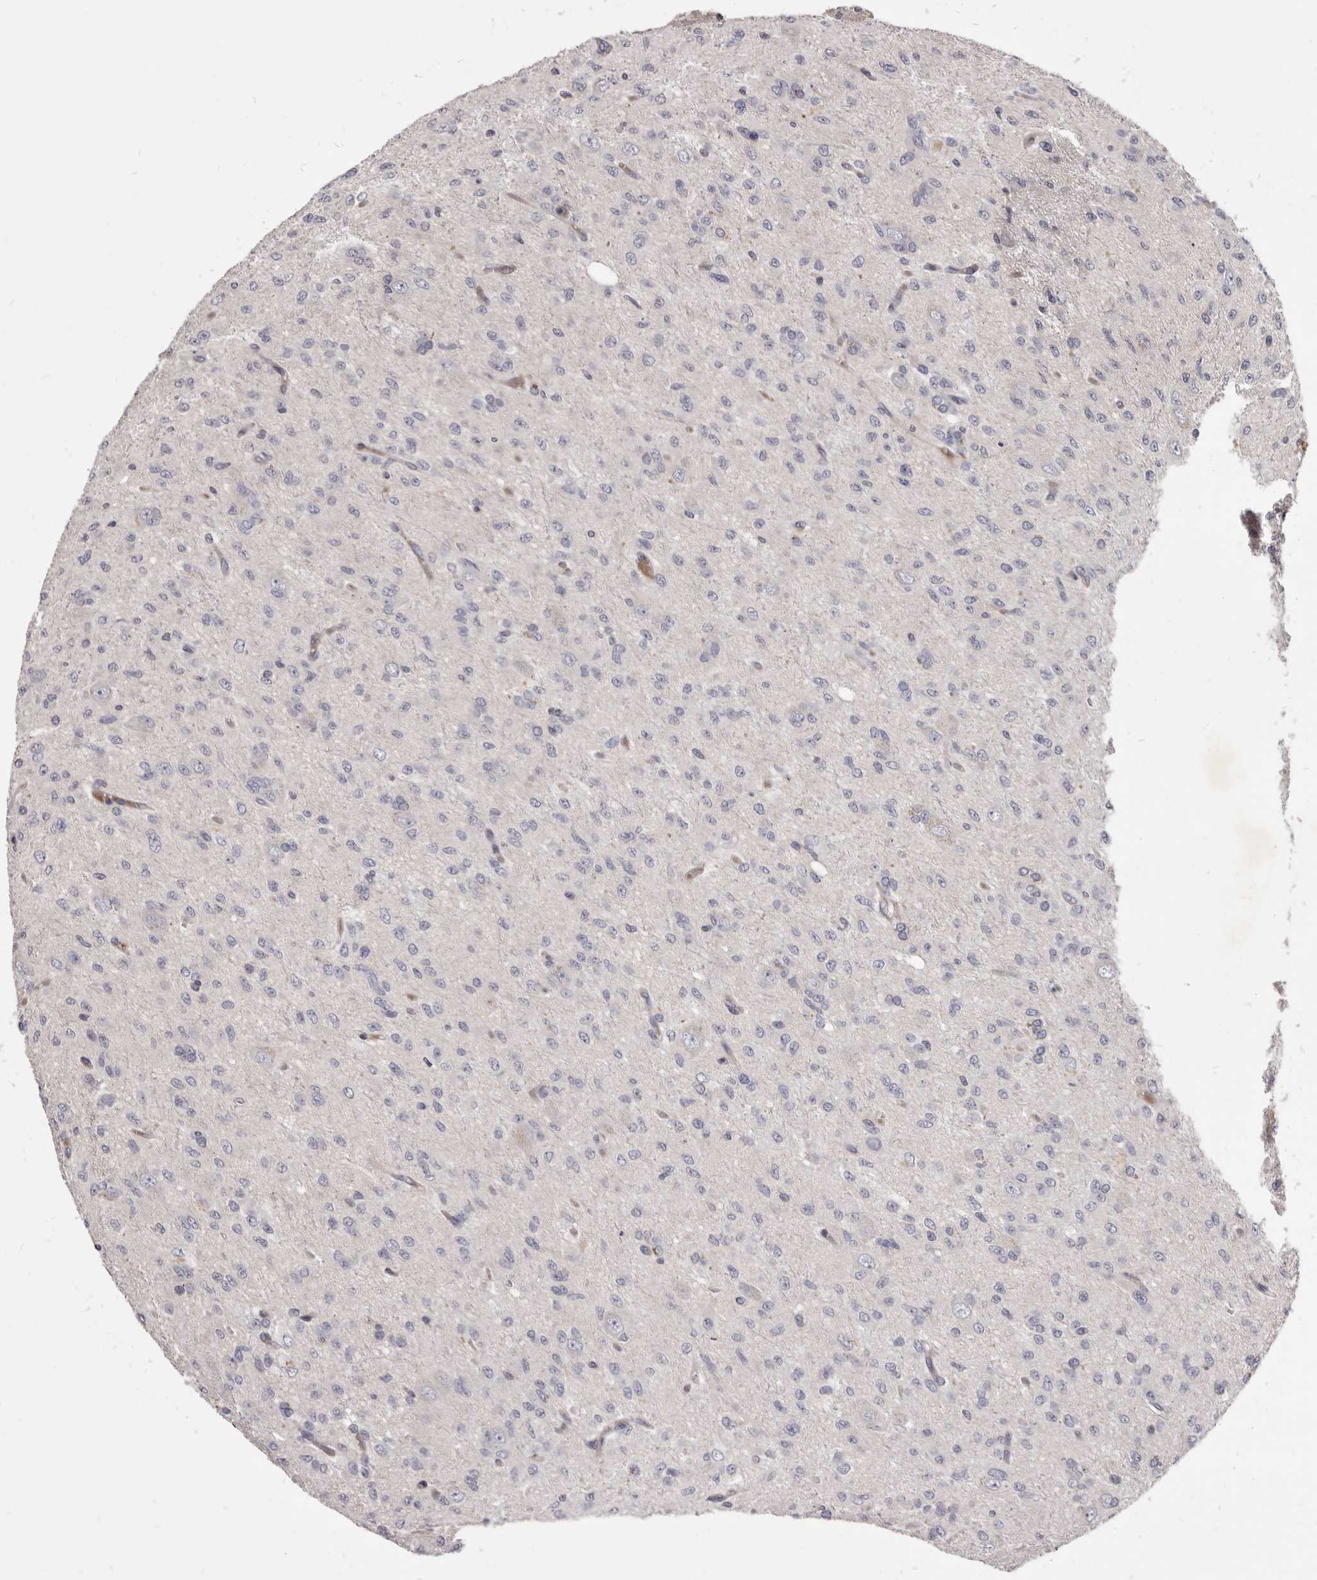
{"staining": {"intensity": "negative", "quantity": "none", "location": "none"}, "tissue": "glioma", "cell_type": "Tumor cells", "image_type": "cancer", "snomed": [{"axis": "morphology", "description": "Glioma, malignant, High grade"}, {"axis": "topography", "description": "Brain"}], "caption": "The photomicrograph shows no significant staining in tumor cells of malignant glioma (high-grade).", "gene": "FAS", "patient": {"sex": "female", "age": 59}}